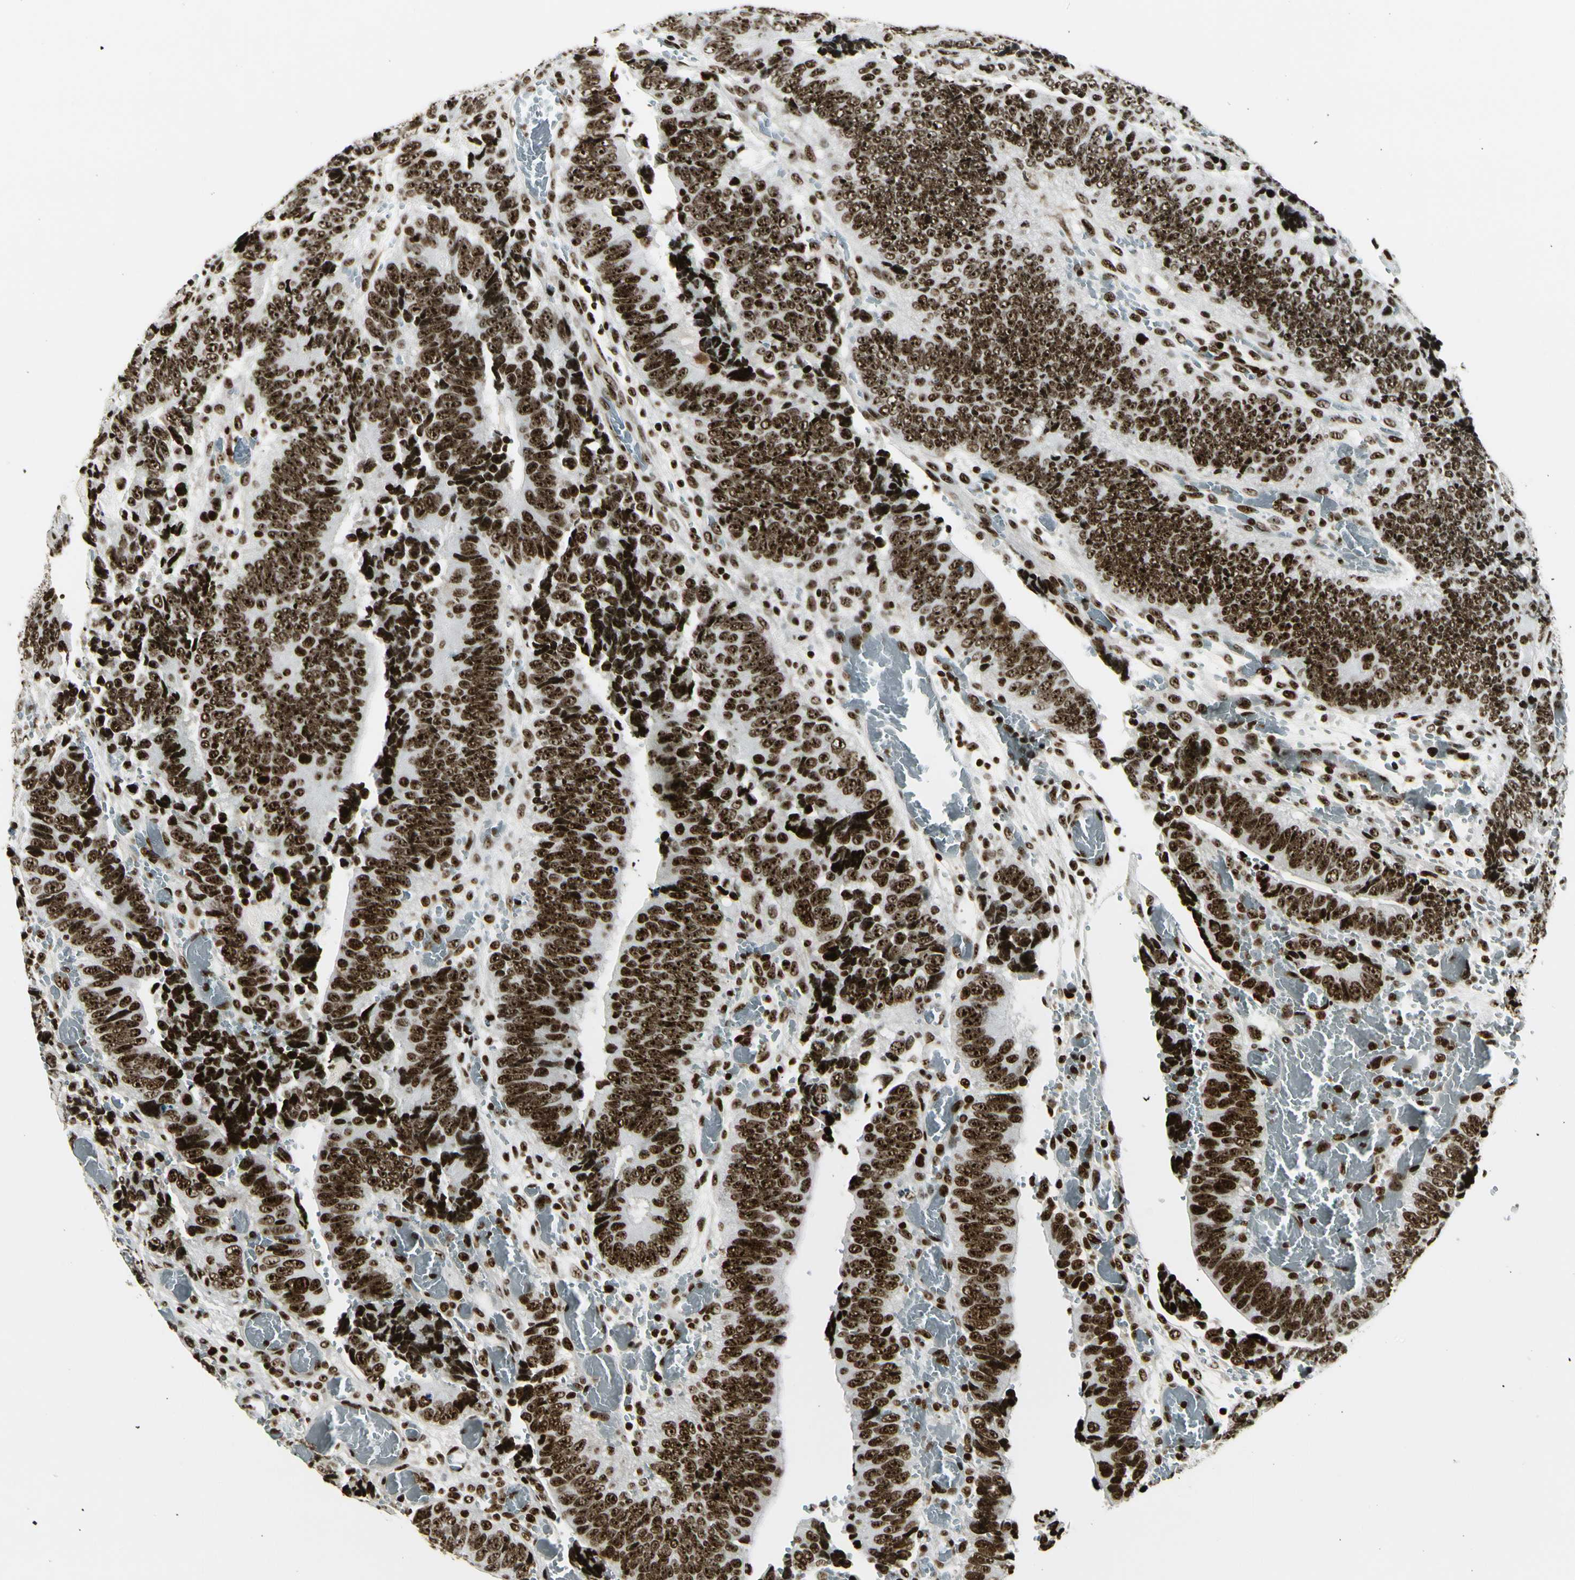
{"staining": {"intensity": "strong", "quantity": ">75%", "location": "nuclear"}, "tissue": "colorectal cancer", "cell_type": "Tumor cells", "image_type": "cancer", "snomed": [{"axis": "morphology", "description": "Adenocarcinoma, NOS"}, {"axis": "topography", "description": "Colon"}], "caption": "Tumor cells display high levels of strong nuclear staining in about >75% of cells in colorectal cancer. (Stains: DAB (3,3'-diaminobenzidine) in brown, nuclei in blue, Microscopy: brightfield microscopy at high magnification).", "gene": "UBTF", "patient": {"sex": "male", "age": 72}}